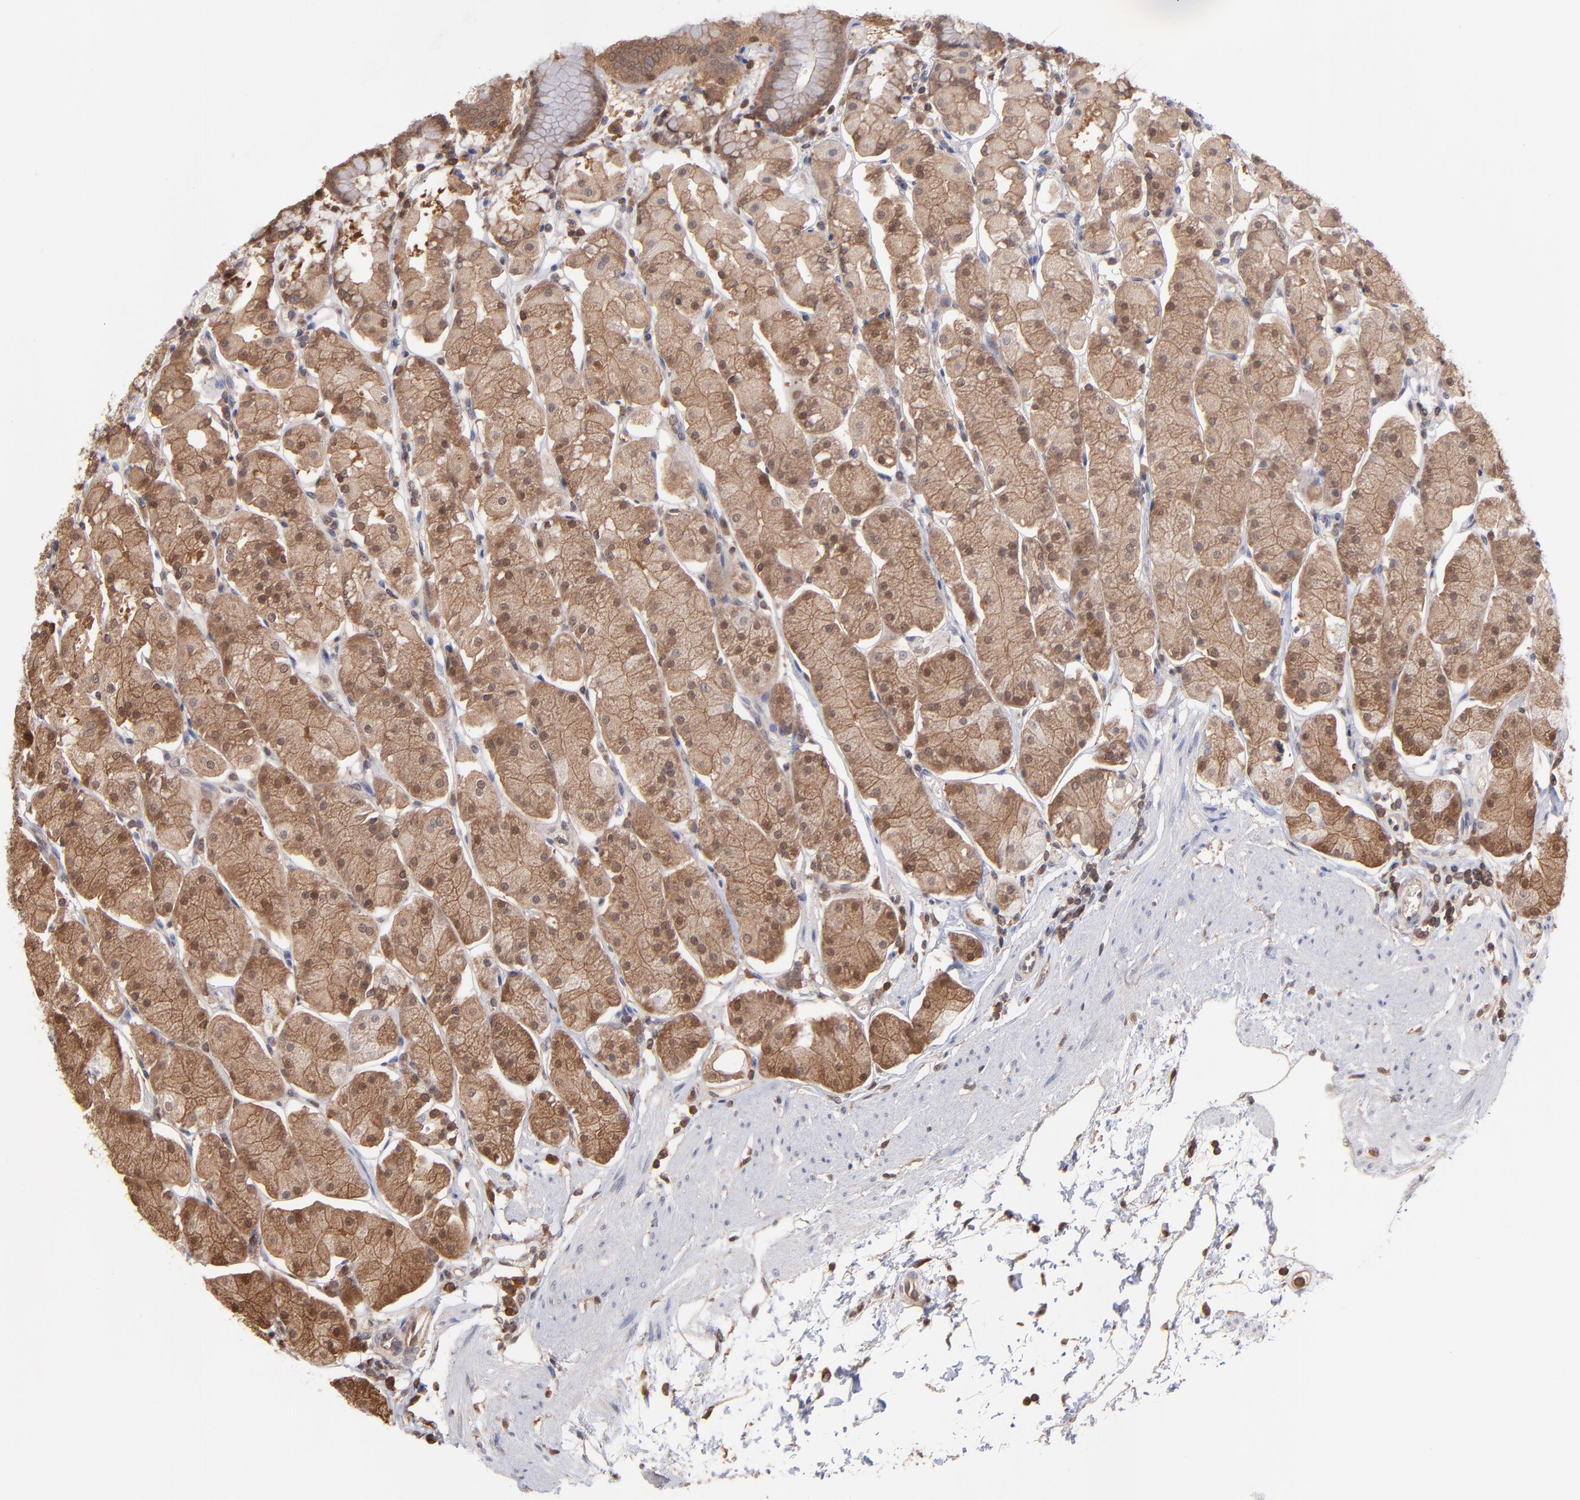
{"staining": {"intensity": "strong", "quantity": "25%-75%", "location": "cytoplasmic/membranous"}, "tissue": "stomach", "cell_type": "Glandular cells", "image_type": "normal", "snomed": [{"axis": "morphology", "description": "Normal tissue, NOS"}, {"axis": "topography", "description": "Stomach, upper"}, {"axis": "topography", "description": "Stomach"}], "caption": "A brown stain highlights strong cytoplasmic/membranous staining of a protein in glandular cells of unremarkable human stomach.", "gene": "MAP2K2", "patient": {"sex": "male", "age": 76}}